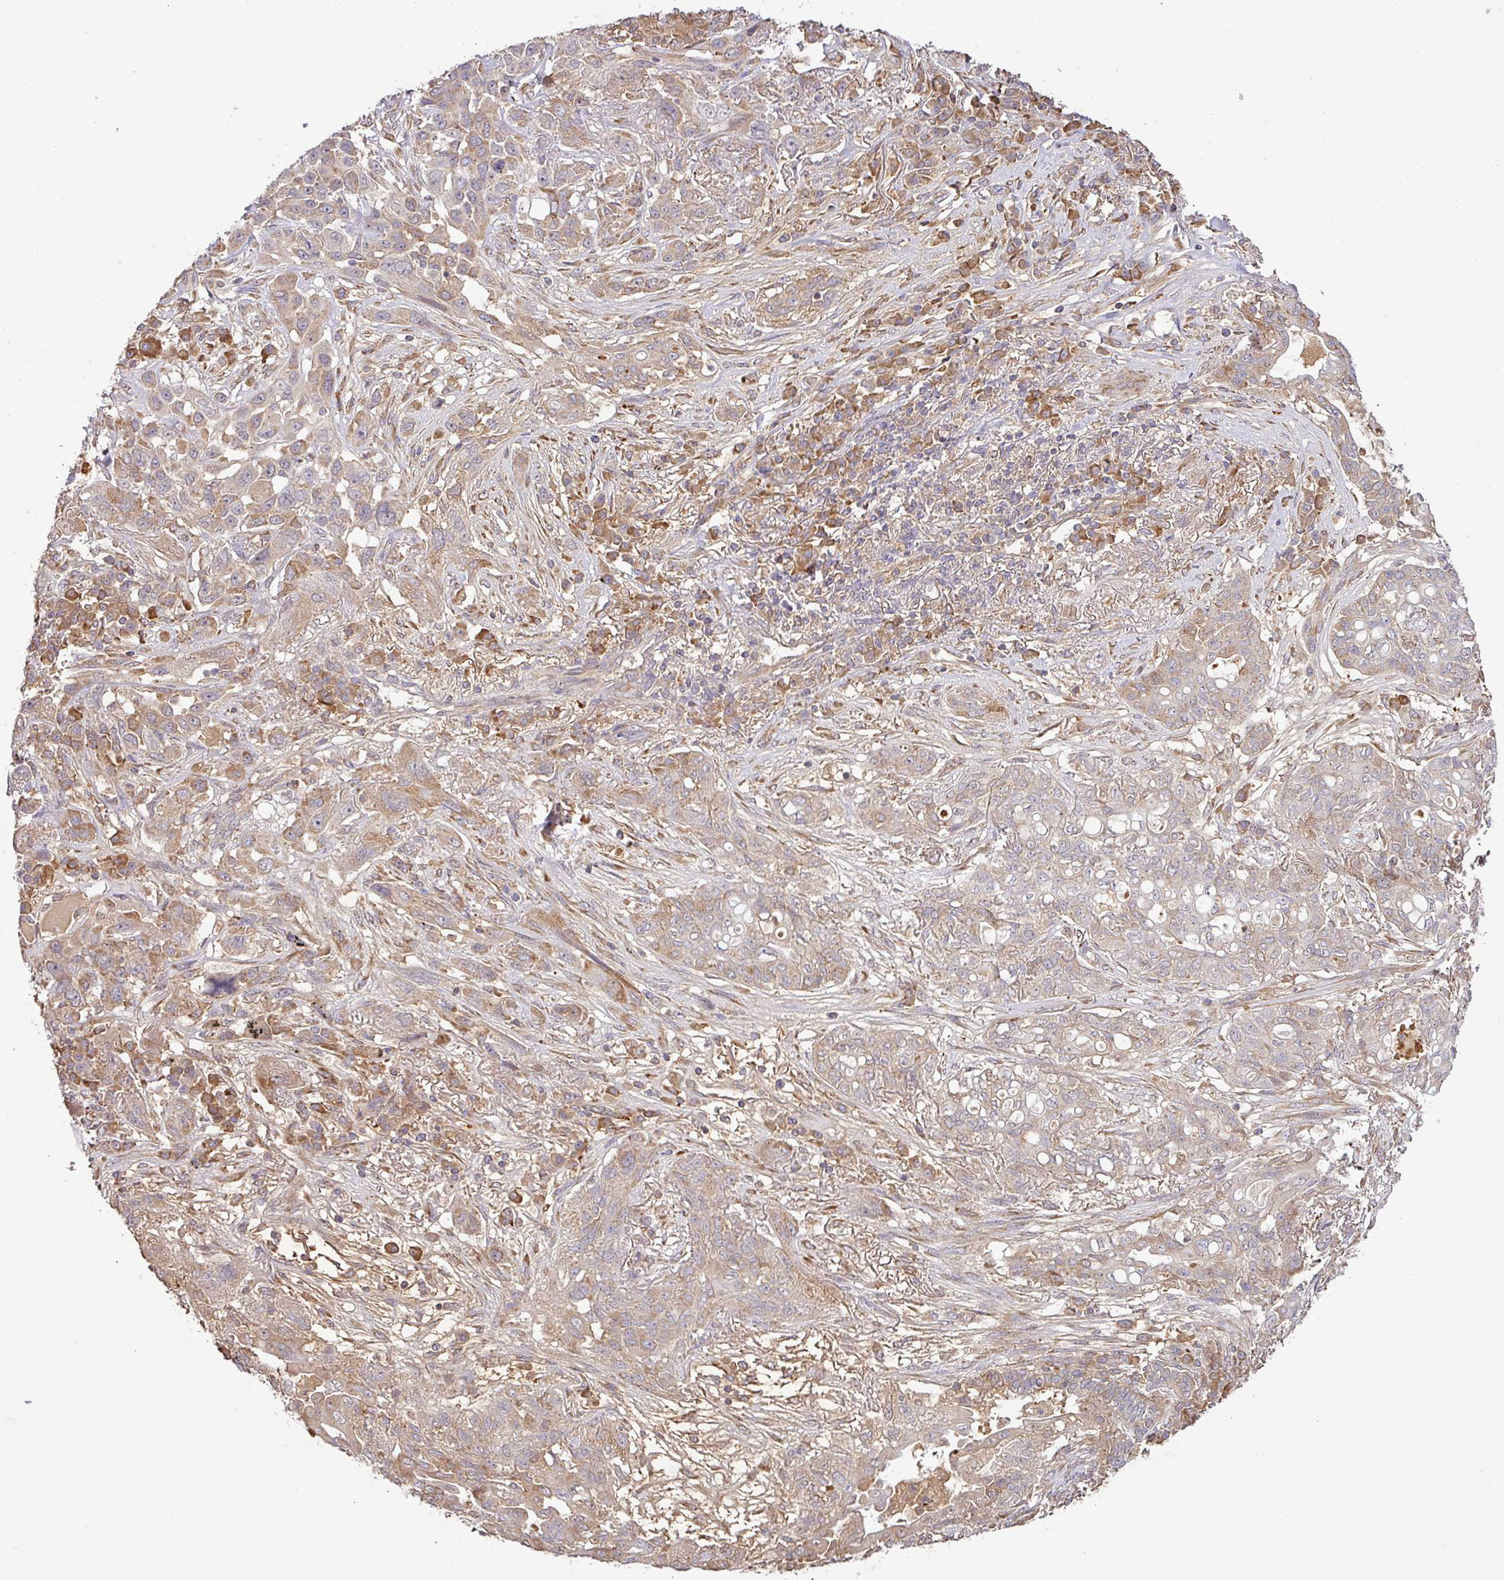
{"staining": {"intensity": "weak", "quantity": ">75%", "location": "cytoplasmic/membranous"}, "tissue": "lung cancer", "cell_type": "Tumor cells", "image_type": "cancer", "snomed": [{"axis": "morphology", "description": "Squamous cell carcinoma, NOS"}, {"axis": "topography", "description": "Lung"}], "caption": "An image of lung cancer (squamous cell carcinoma) stained for a protein displays weak cytoplasmic/membranous brown staining in tumor cells. Using DAB (brown) and hematoxylin (blue) stains, captured at high magnification using brightfield microscopy.", "gene": "GALP", "patient": {"sex": "female", "age": 70}}